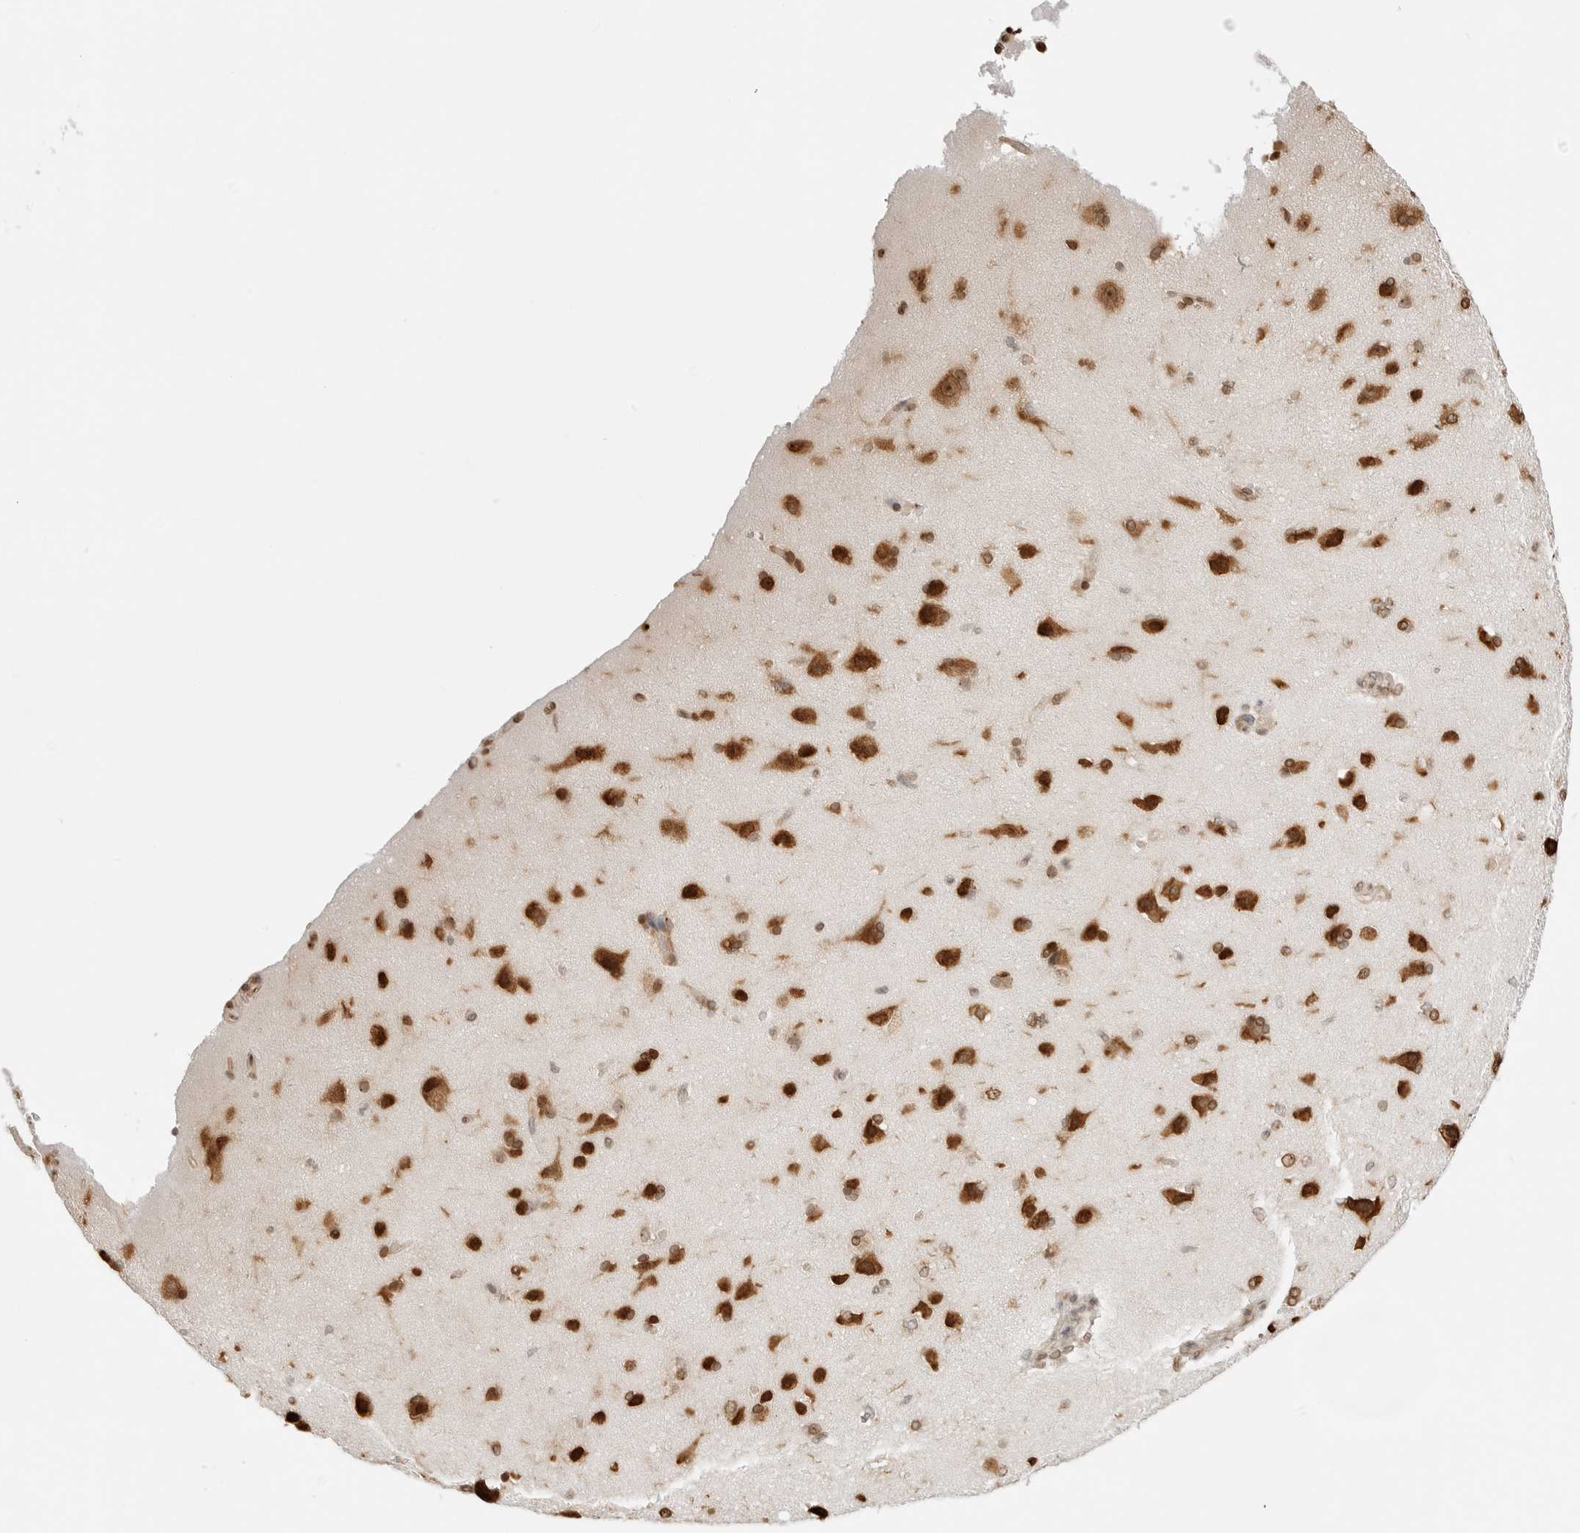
{"staining": {"intensity": "weak", "quantity": "25%-75%", "location": "cytoplasmic/membranous,nuclear"}, "tissue": "cerebral cortex", "cell_type": "Endothelial cells", "image_type": "normal", "snomed": [{"axis": "morphology", "description": "Normal tissue, NOS"}, {"axis": "topography", "description": "Cerebral cortex"}], "caption": "Normal cerebral cortex demonstrates weak cytoplasmic/membranous,nuclear staining in about 25%-75% of endothelial cells (Stains: DAB in brown, nuclei in blue, Microscopy: brightfield microscopy at high magnification)..", "gene": "FKBP14", "patient": {"sex": "male", "age": 62}}